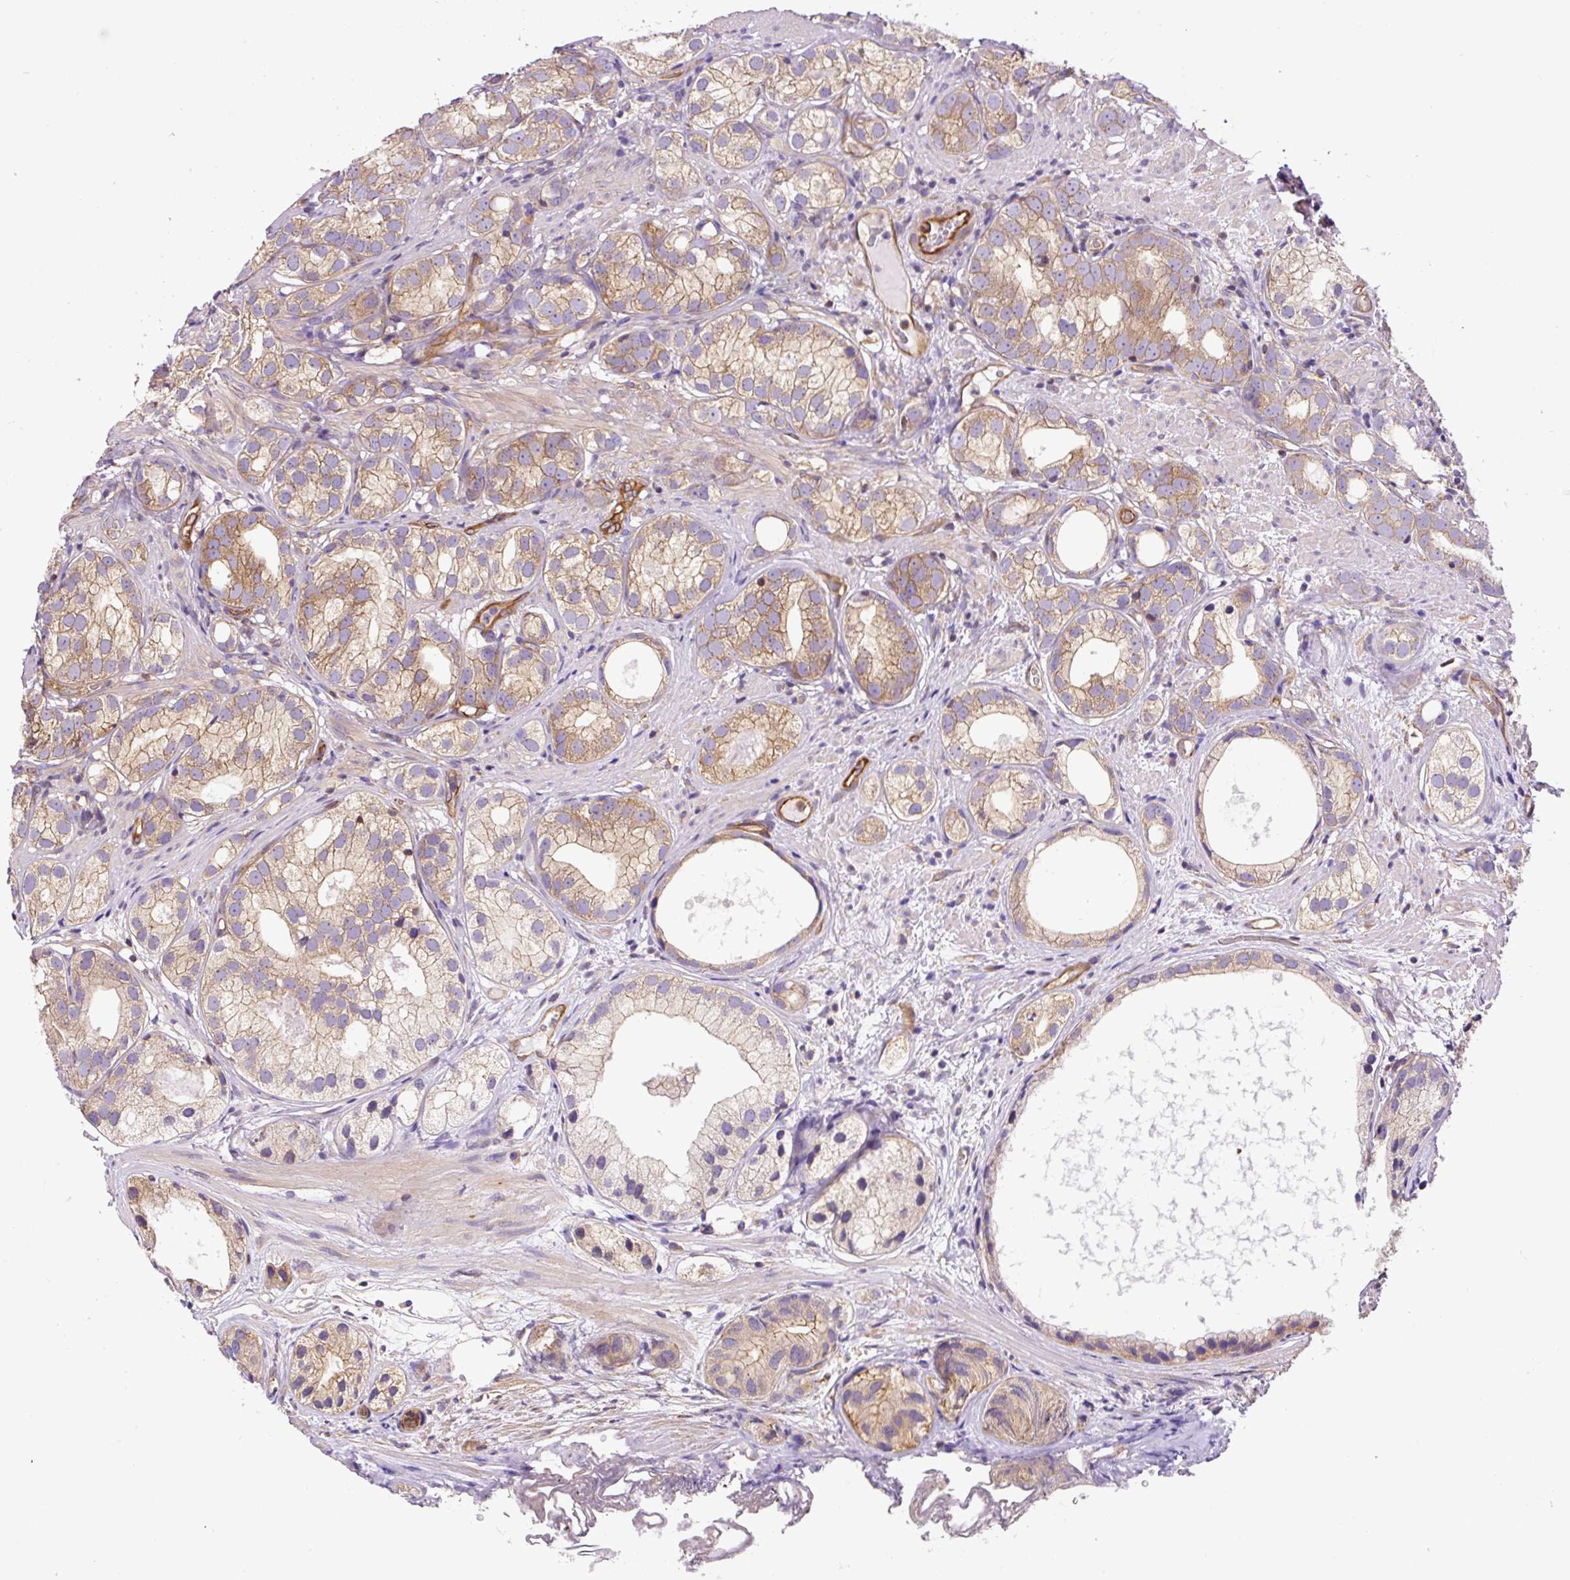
{"staining": {"intensity": "weak", "quantity": "25%-75%", "location": "cytoplasmic/membranous"}, "tissue": "prostate cancer", "cell_type": "Tumor cells", "image_type": "cancer", "snomed": [{"axis": "morphology", "description": "Adenocarcinoma, High grade"}, {"axis": "topography", "description": "Prostate"}], "caption": "Immunohistochemistry (IHC) photomicrograph of neoplastic tissue: prostate cancer (high-grade adenocarcinoma) stained using immunohistochemistry exhibits low levels of weak protein expression localized specifically in the cytoplasmic/membranous of tumor cells, appearing as a cytoplasmic/membranous brown color.", "gene": "DCTN1", "patient": {"sex": "male", "age": 82}}